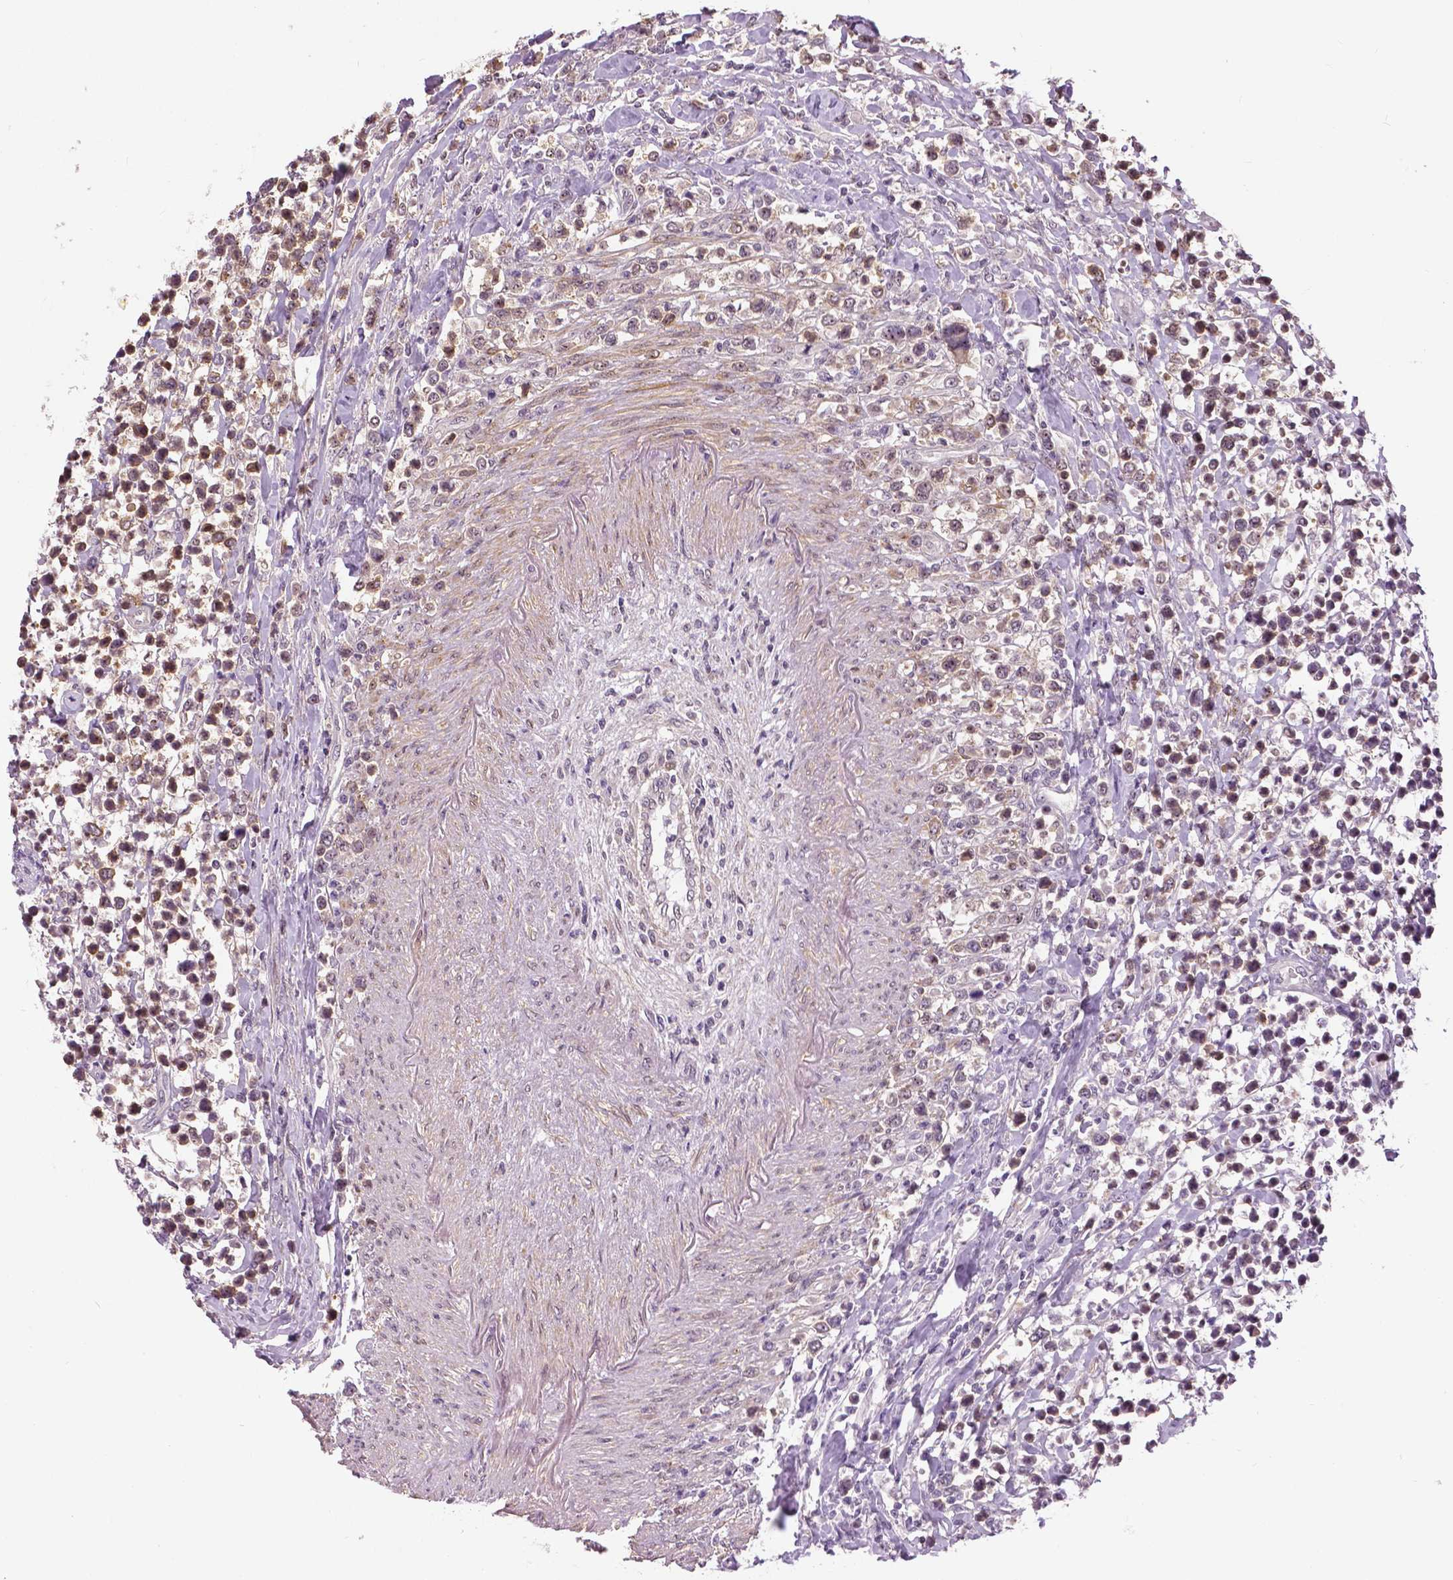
{"staining": {"intensity": "weak", "quantity": "25%-75%", "location": "cytoplasmic/membranous,nuclear"}, "tissue": "lymphoma", "cell_type": "Tumor cells", "image_type": "cancer", "snomed": [{"axis": "morphology", "description": "Malignant lymphoma, non-Hodgkin's type, High grade"}, {"axis": "topography", "description": "Soft tissue"}], "caption": "A high-resolution photomicrograph shows immunohistochemistry (IHC) staining of lymphoma, which exhibits weak cytoplasmic/membranous and nuclear staining in about 25%-75% of tumor cells.", "gene": "ANXA13", "patient": {"sex": "female", "age": 56}}